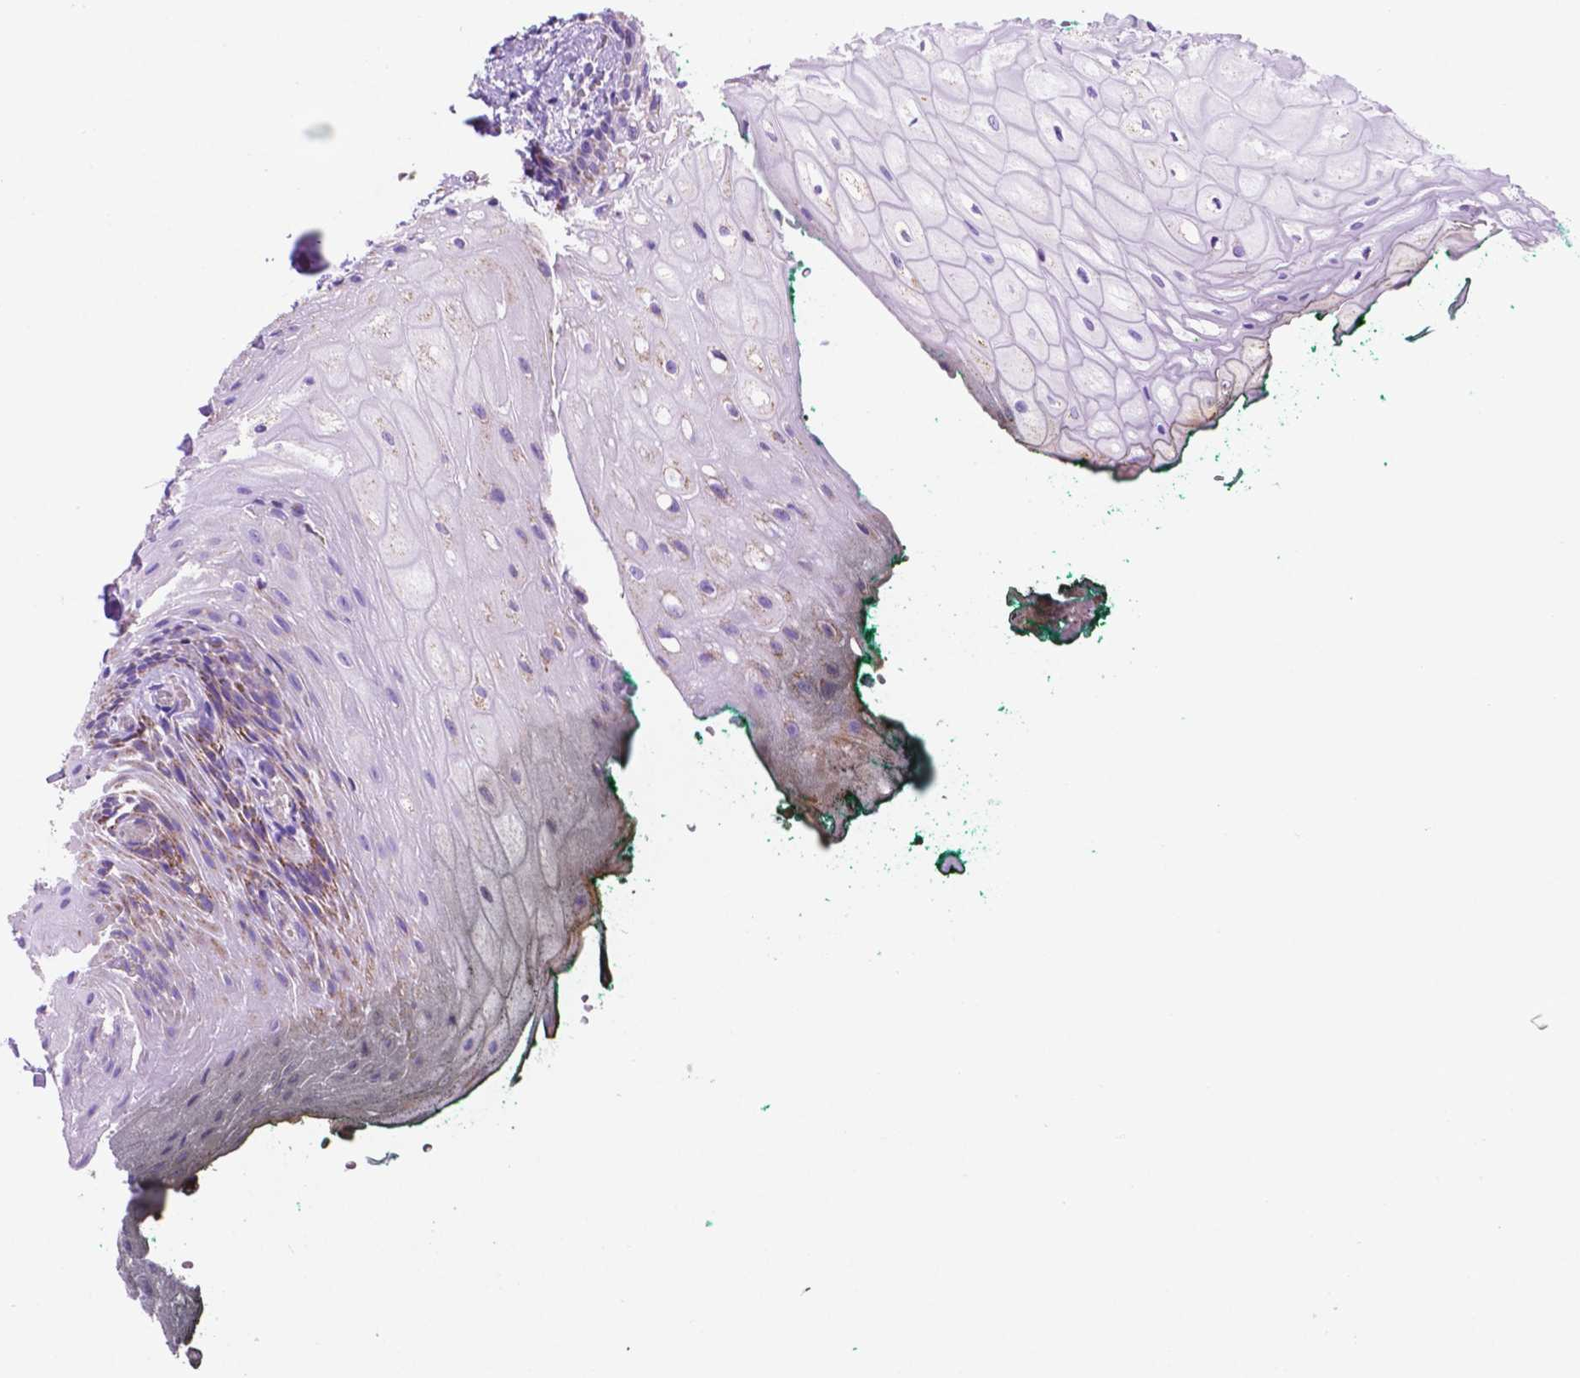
{"staining": {"intensity": "negative", "quantity": "none", "location": "none"}, "tissue": "oral mucosa", "cell_type": "Squamous epithelial cells", "image_type": "normal", "snomed": [{"axis": "morphology", "description": "Normal tissue, NOS"}, {"axis": "topography", "description": "Oral tissue"}, {"axis": "topography", "description": "Head-Neck"}], "caption": "Human oral mucosa stained for a protein using immunohistochemistry reveals no expression in squamous epithelial cells.", "gene": "GDPD5", "patient": {"sex": "female", "age": 68}}